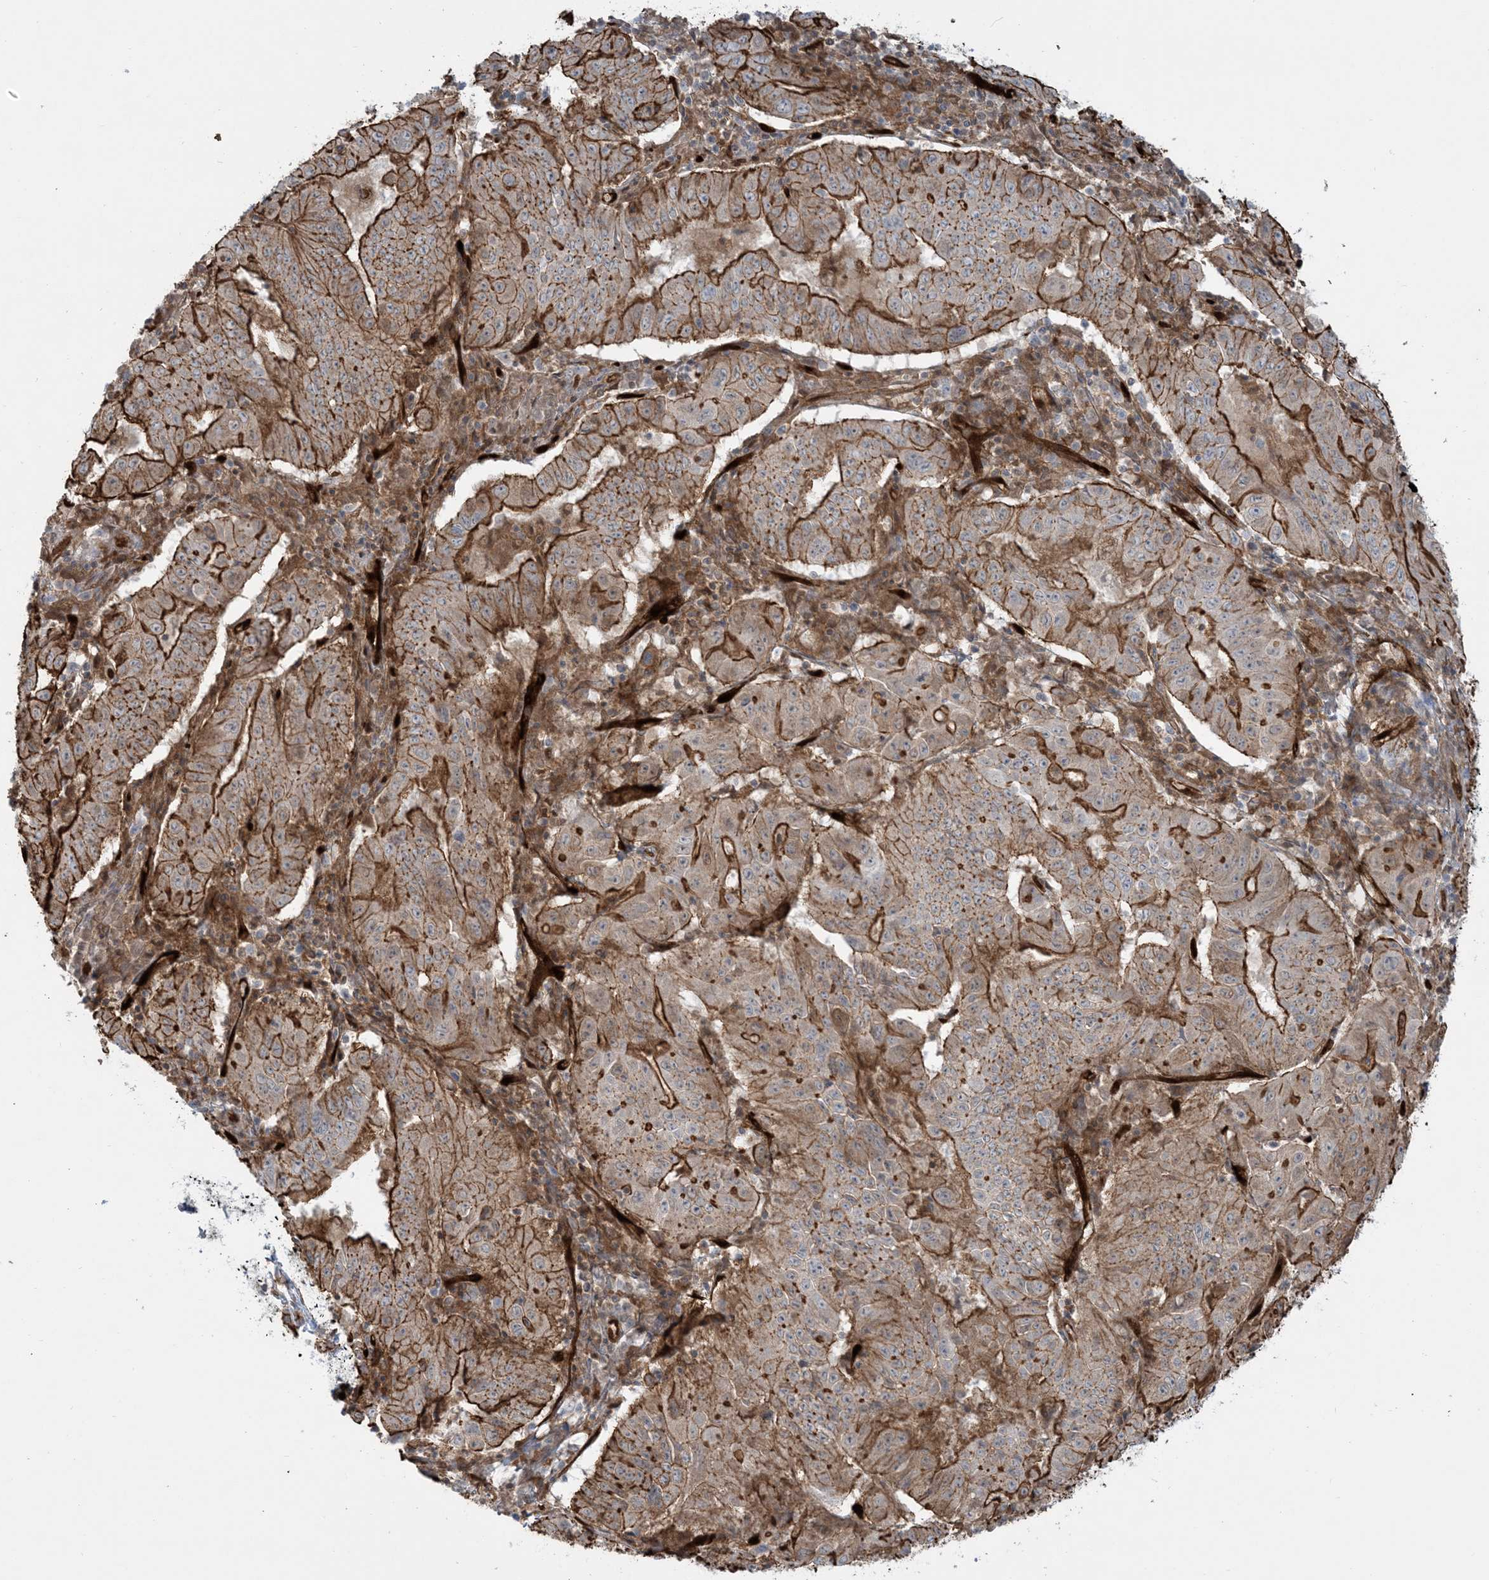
{"staining": {"intensity": "strong", "quantity": ">75%", "location": "cytoplasmic/membranous"}, "tissue": "pancreatic cancer", "cell_type": "Tumor cells", "image_type": "cancer", "snomed": [{"axis": "morphology", "description": "Adenocarcinoma, NOS"}, {"axis": "topography", "description": "Pancreas"}], "caption": "Pancreatic cancer tissue shows strong cytoplasmic/membranous expression in about >75% of tumor cells, visualized by immunohistochemistry. The staining is performed using DAB (3,3'-diaminobenzidine) brown chromogen to label protein expression. The nuclei are counter-stained blue using hematoxylin.", "gene": "PPM1F", "patient": {"sex": "male", "age": 63}}